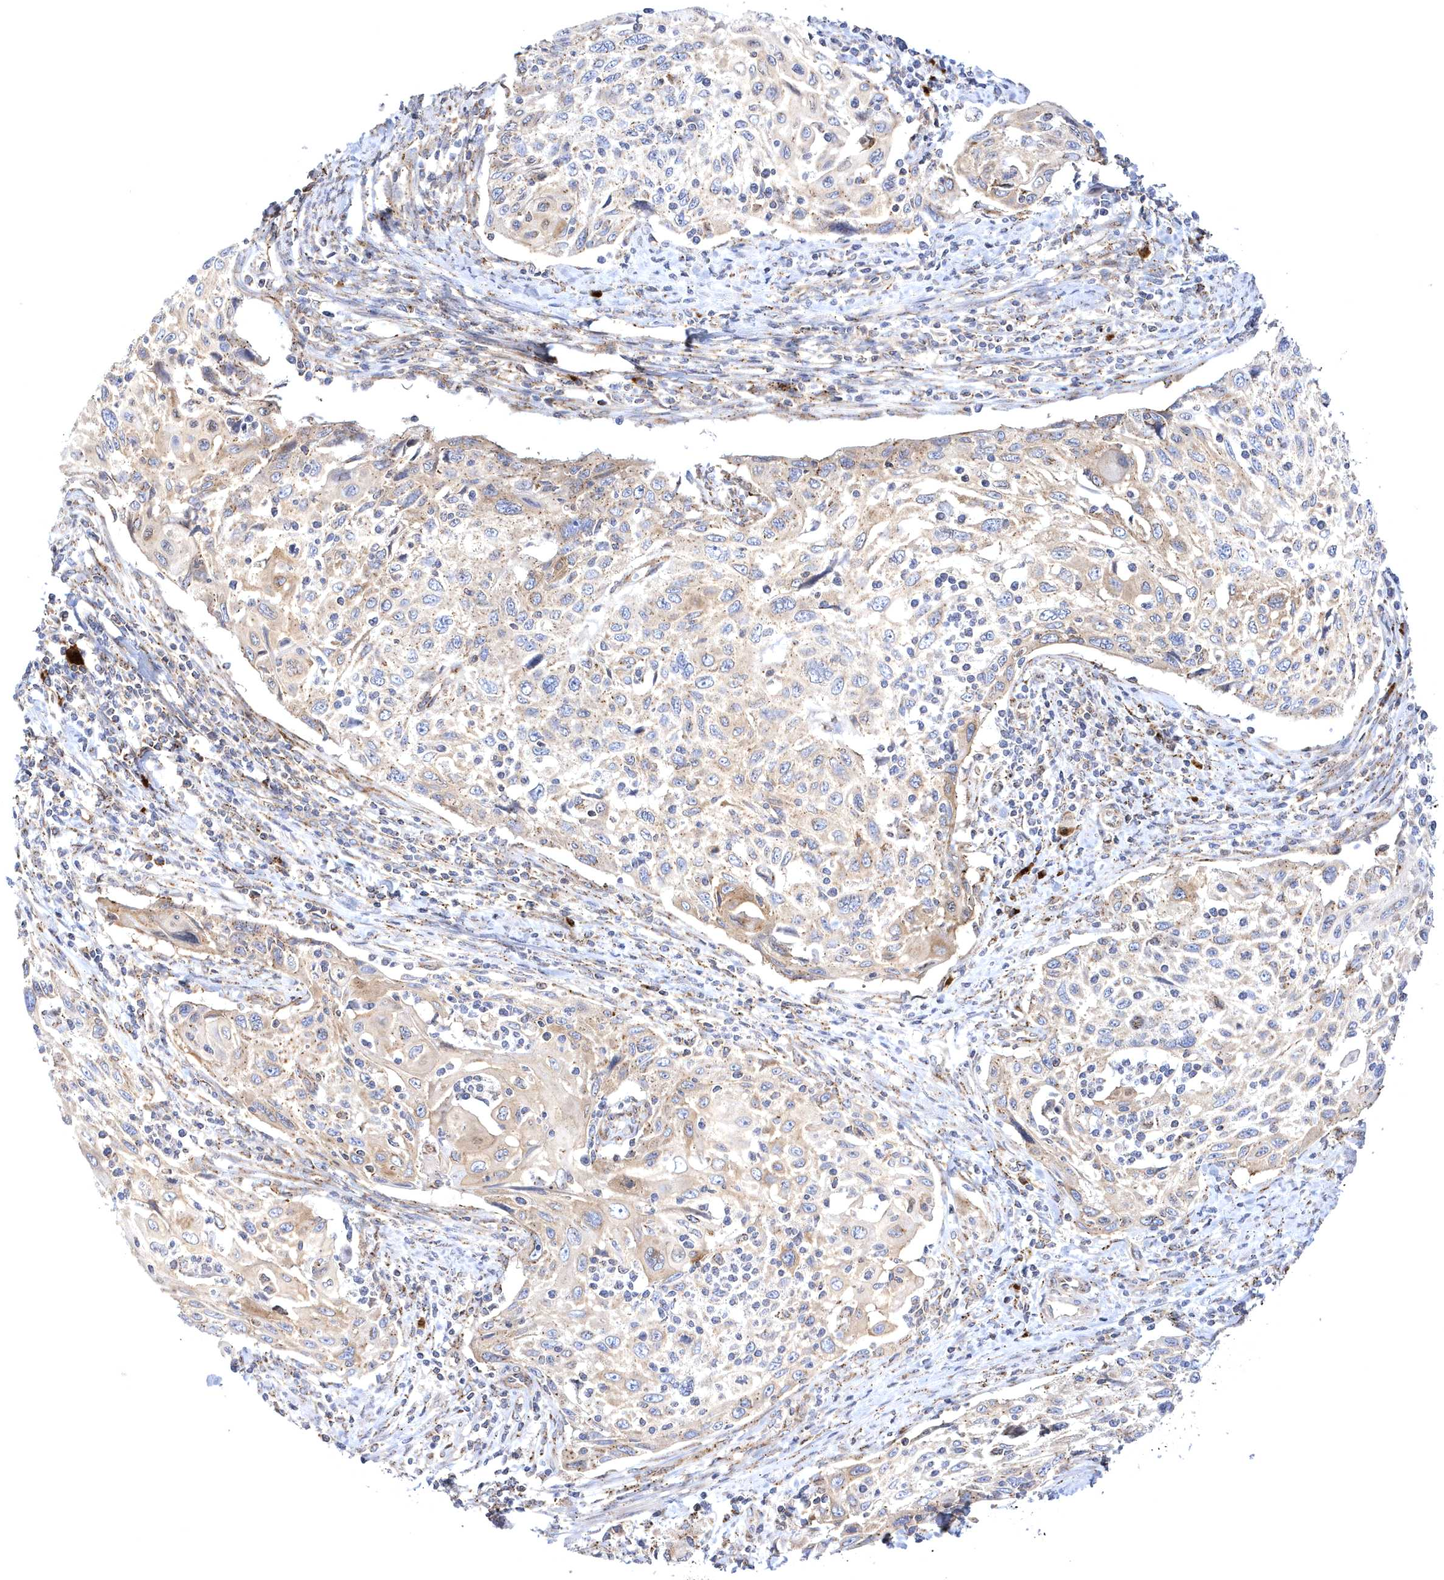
{"staining": {"intensity": "negative", "quantity": "none", "location": "none"}, "tissue": "cervical cancer", "cell_type": "Tumor cells", "image_type": "cancer", "snomed": [{"axis": "morphology", "description": "Squamous cell carcinoma, NOS"}, {"axis": "topography", "description": "Cervix"}], "caption": "An immunohistochemistry micrograph of cervical squamous cell carcinoma is shown. There is no staining in tumor cells of cervical squamous cell carcinoma.", "gene": "COPB2", "patient": {"sex": "female", "age": 70}}